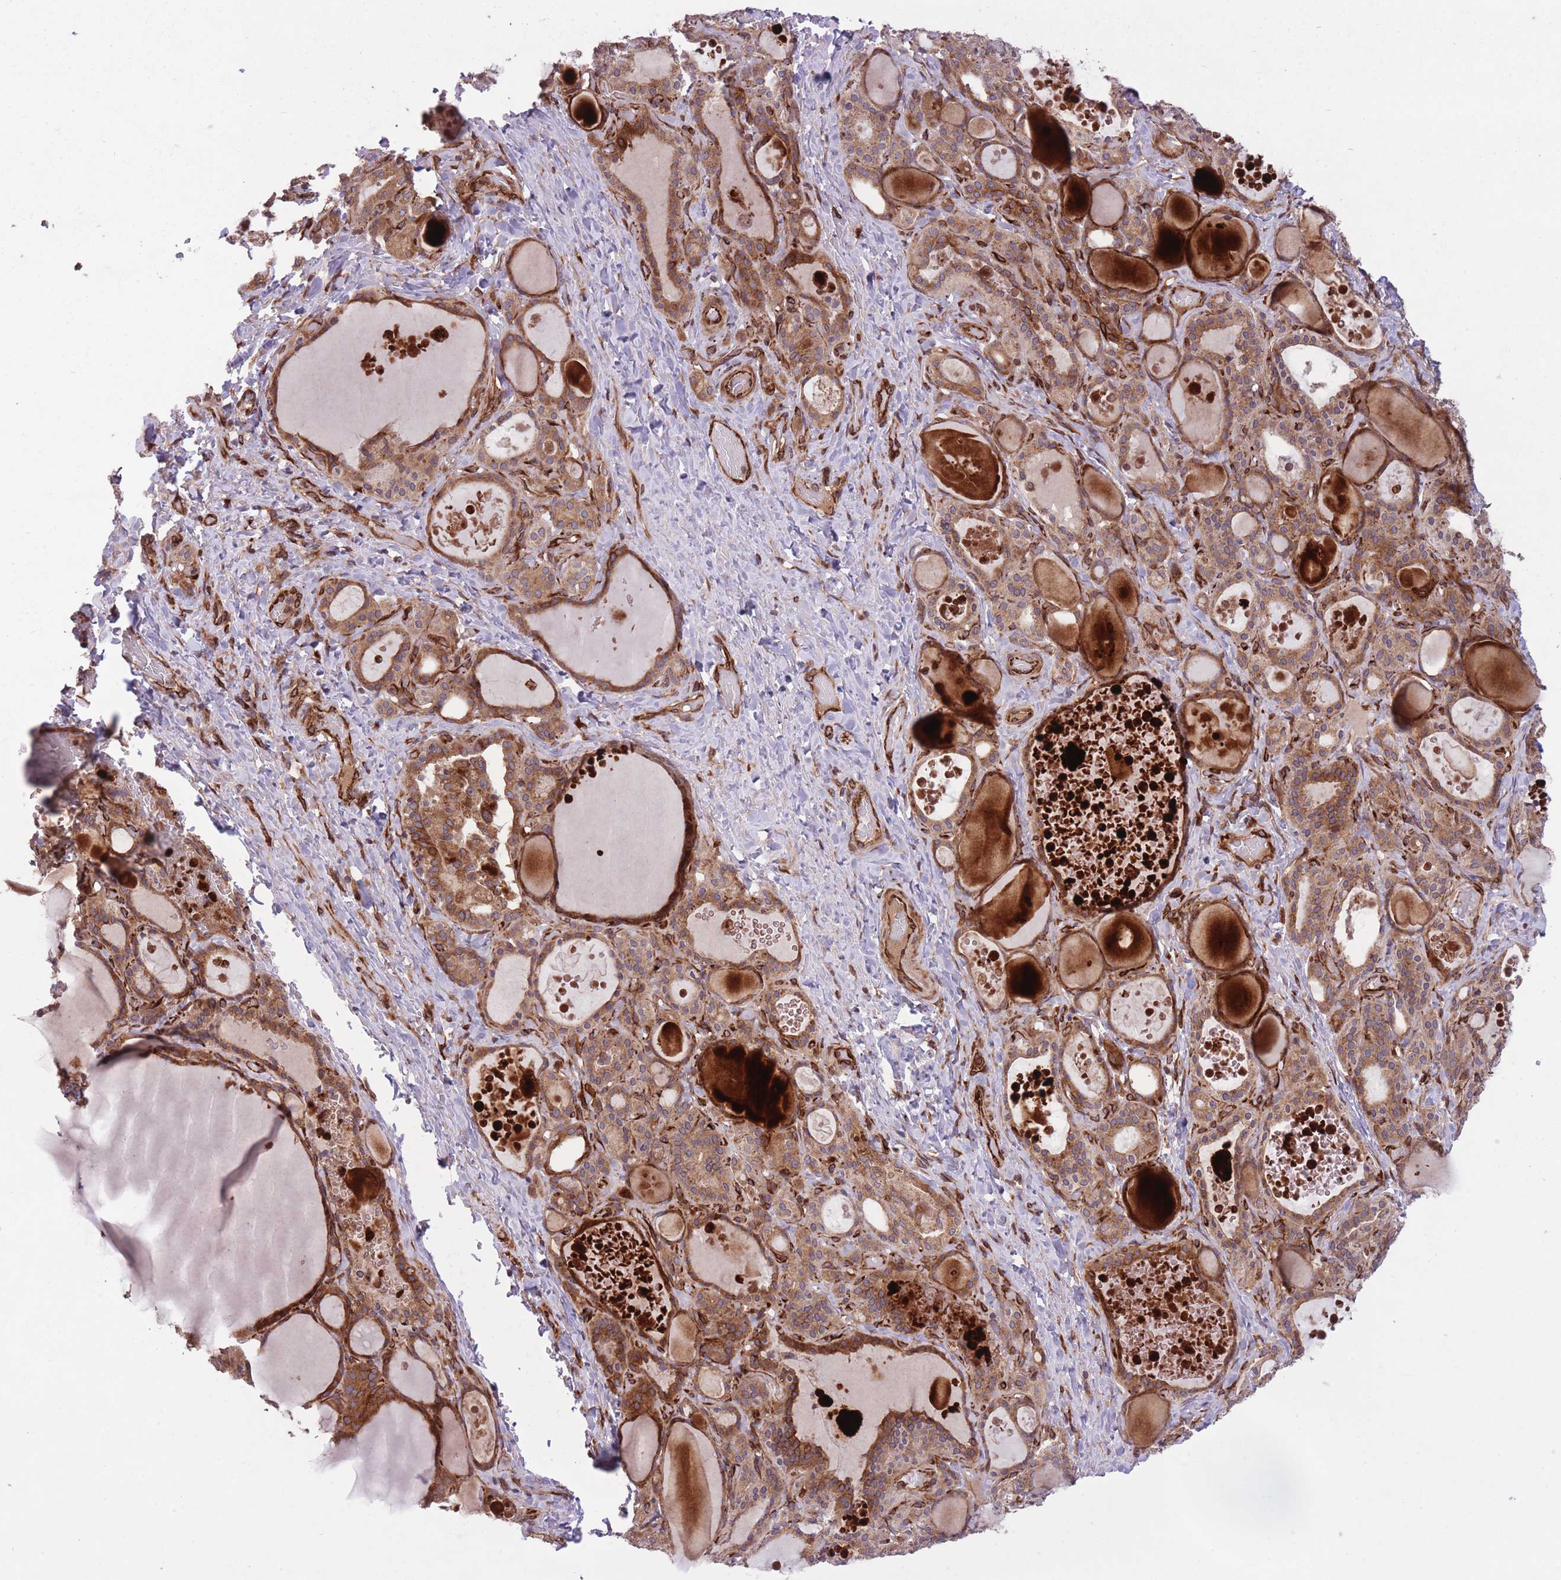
{"staining": {"intensity": "strong", "quantity": "25%-75%", "location": "cytoplasmic/membranous"}, "tissue": "thyroid gland", "cell_type": "Glandular cells", "image_type": "normal", "snomed": [{"axis": "morphology", "description": "Normal tissue, NOS"}, {"axis": "topography", "description": "Thyroid gland"}], "caption": "Benign thyroid gland reveals strong cytoplasmic/membranous staining in approximately 25%-75% of glandular cells, visualized by immunohistochemistry.", "gene": "CISH", "patient": {"sex": "female", "age": 46}}